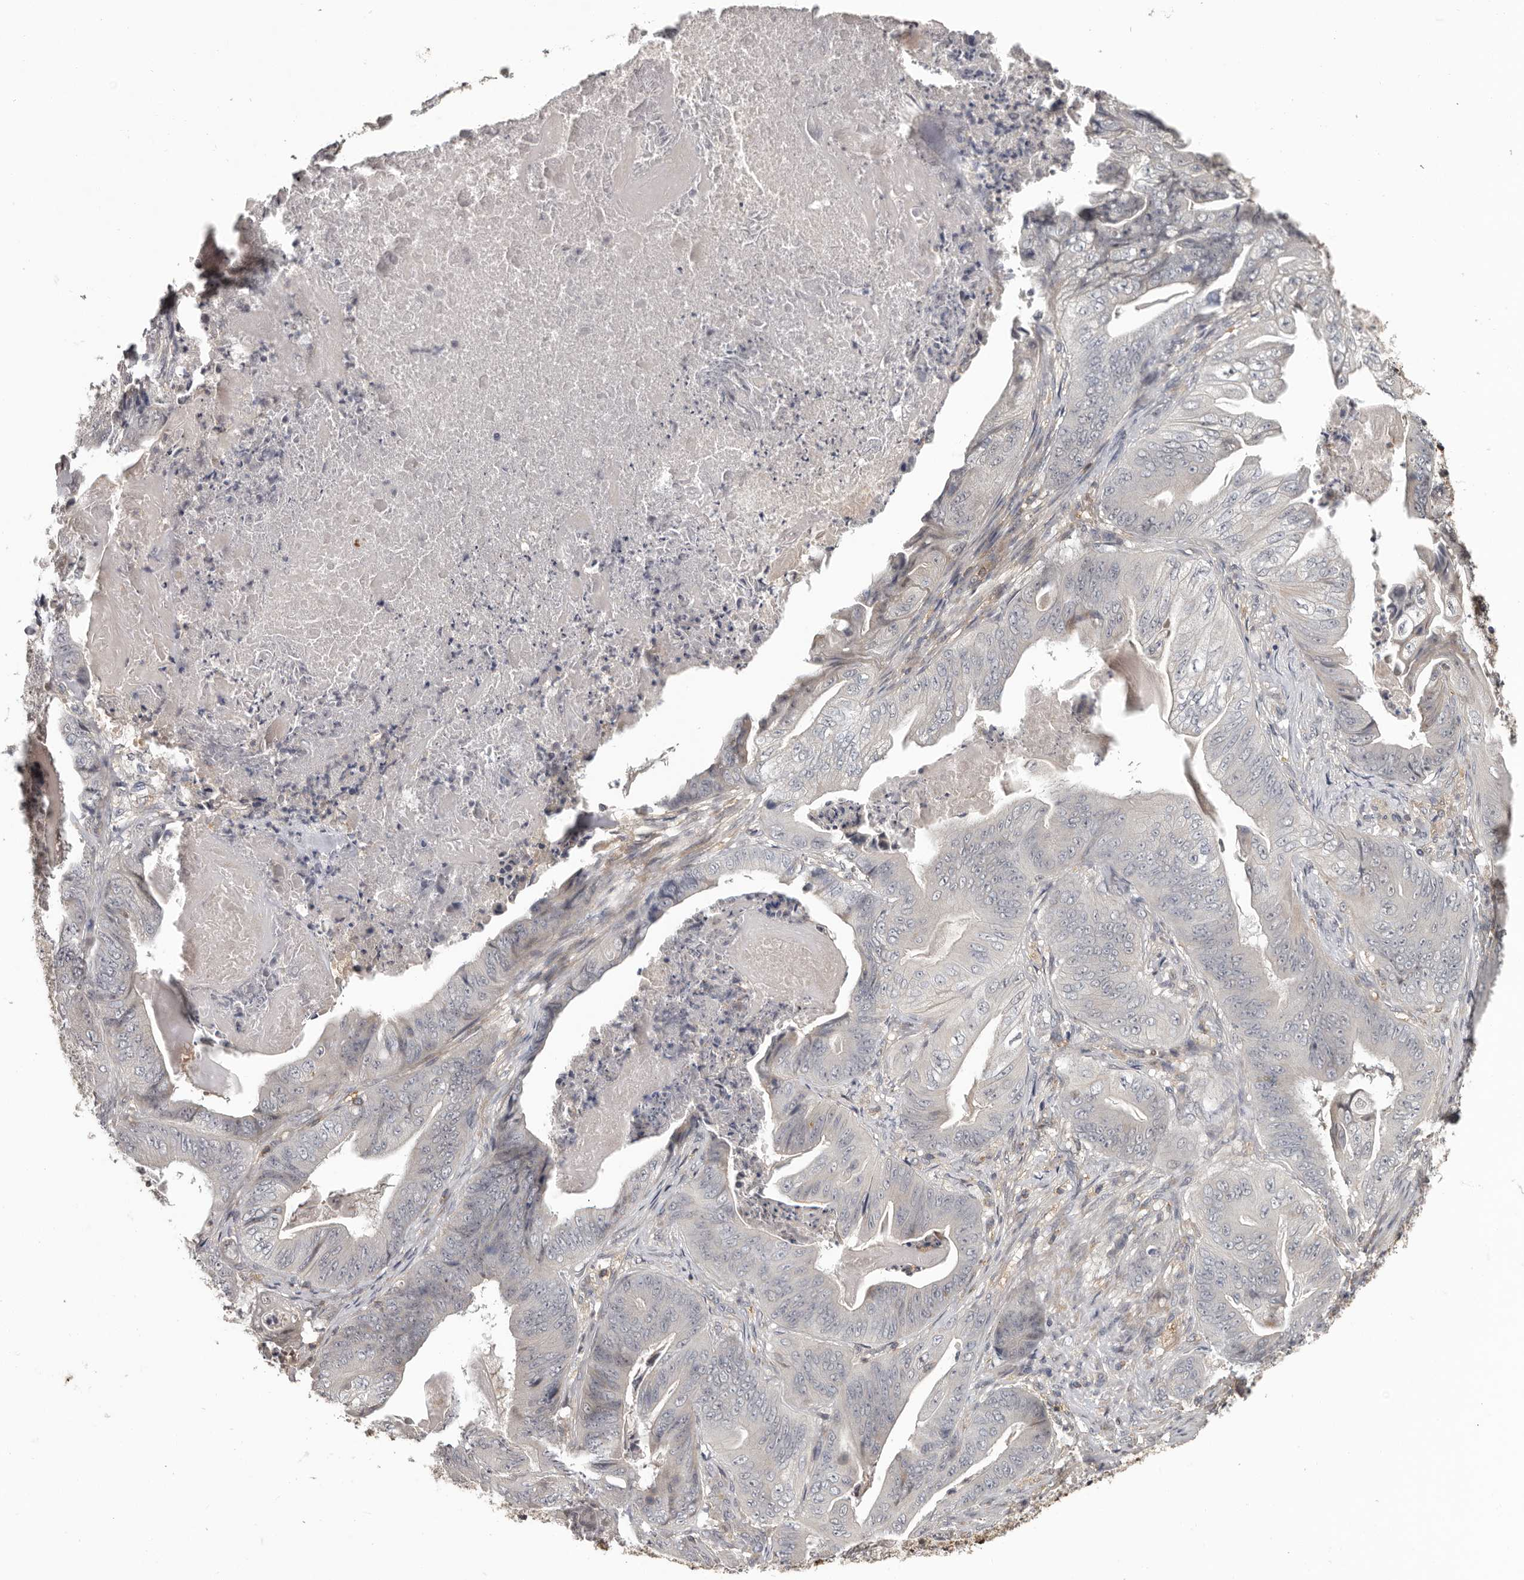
{"staining": {"intensity": "negative", "quantity": "none", "location": "none"}, "tissue": "stomach cancer", "cell_type": "Tumor cells", "image_type": "cancer", "snomed": [{"axis": "morphology", "description": "Adenocarcinoma, NOS"}, {"axis": "topography", "description": "Stomach"}], "caption": "Tumor cells show no significant staining in stomach cancer (adenocarcinoma).", "gene": "ANKRD44", "patient": {"sex": "female", "age": 73}}